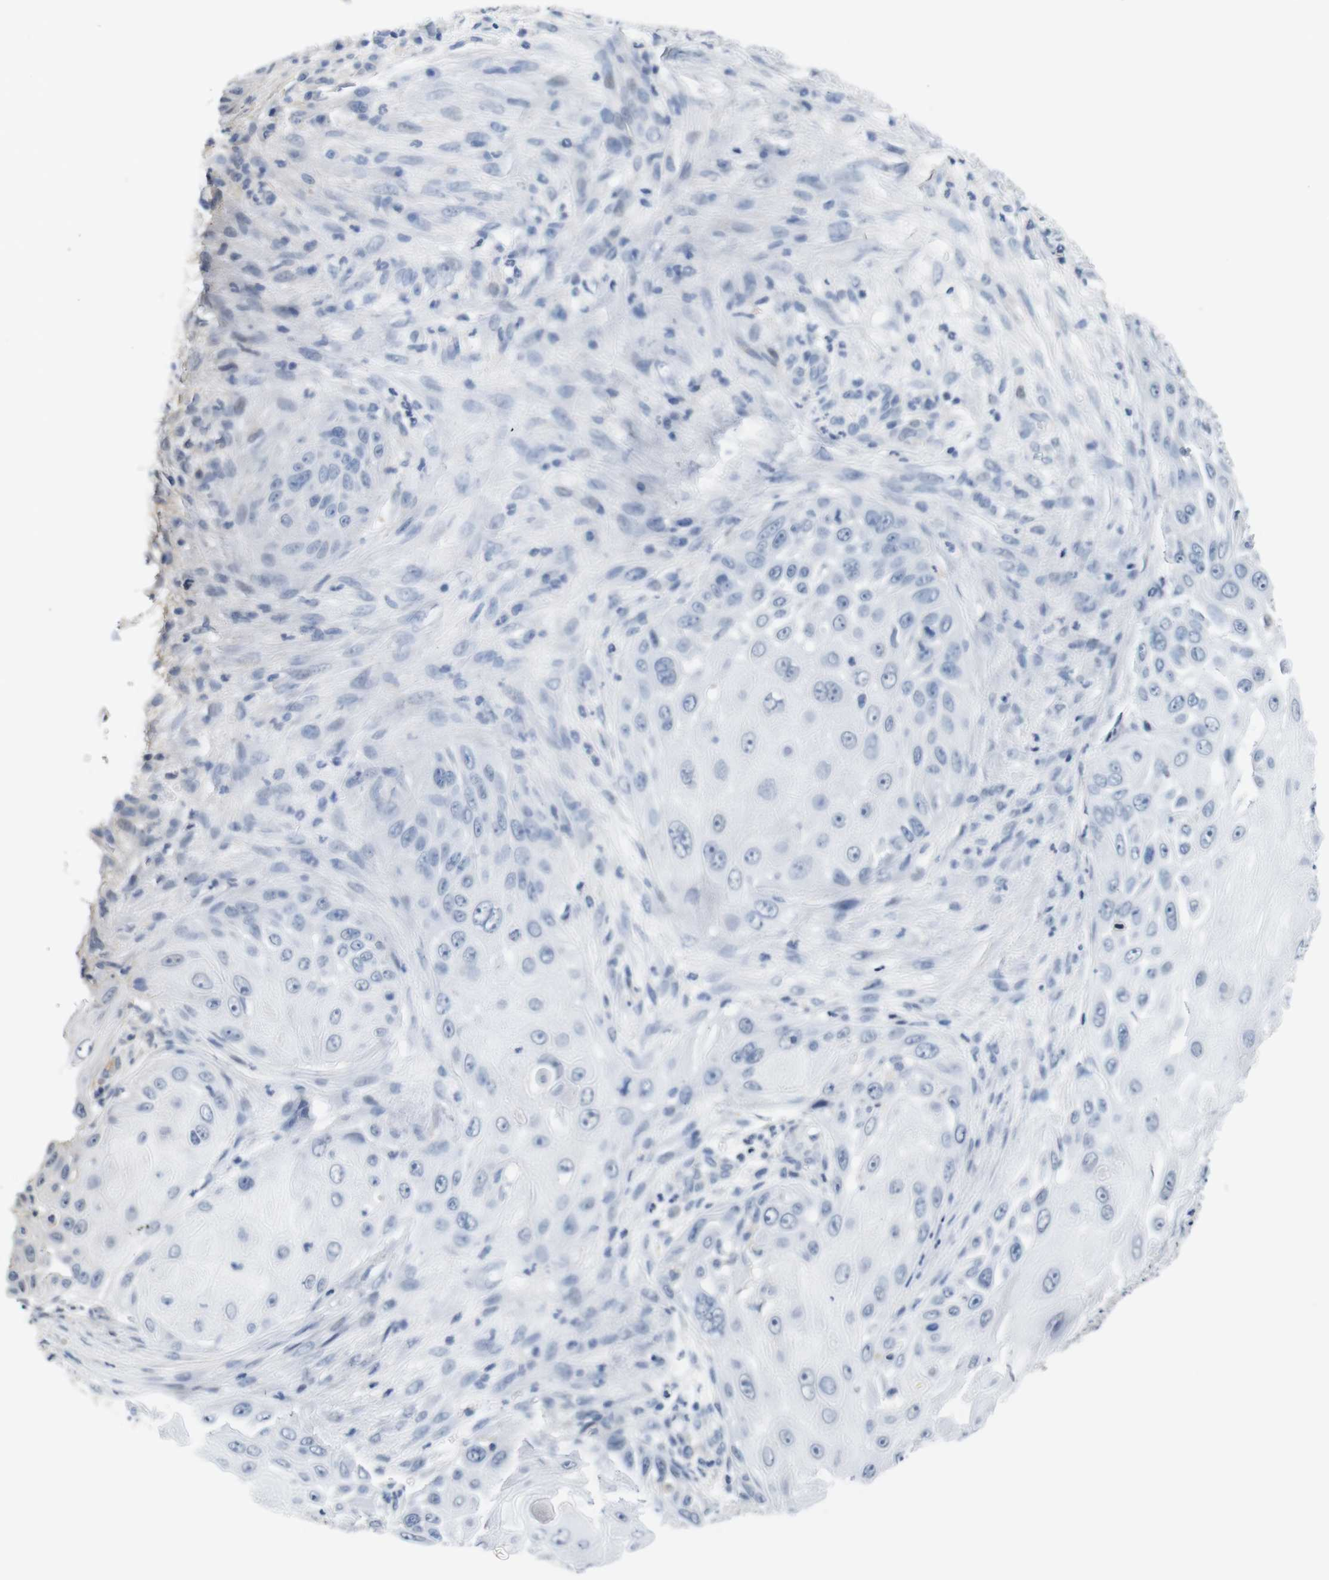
{"staining": {"intensity": "negative", "quantity": "none", "location": "none"}, "tissue": "skin cancer", "cell_type": "Tumor cells", "image_type": "cancer", "snomed": [{"axis": "morphology", "description": "Squamous cell carcinoma, NOS"}, {"axis": "topography", "description": "Skin"}], "caption": "Immunohistochemical staining of skin squamous cell carcinoma displays no significant expression in tumor cells.", "gene": "OTOF", "patient": {"sex": "female", "age": 44}}